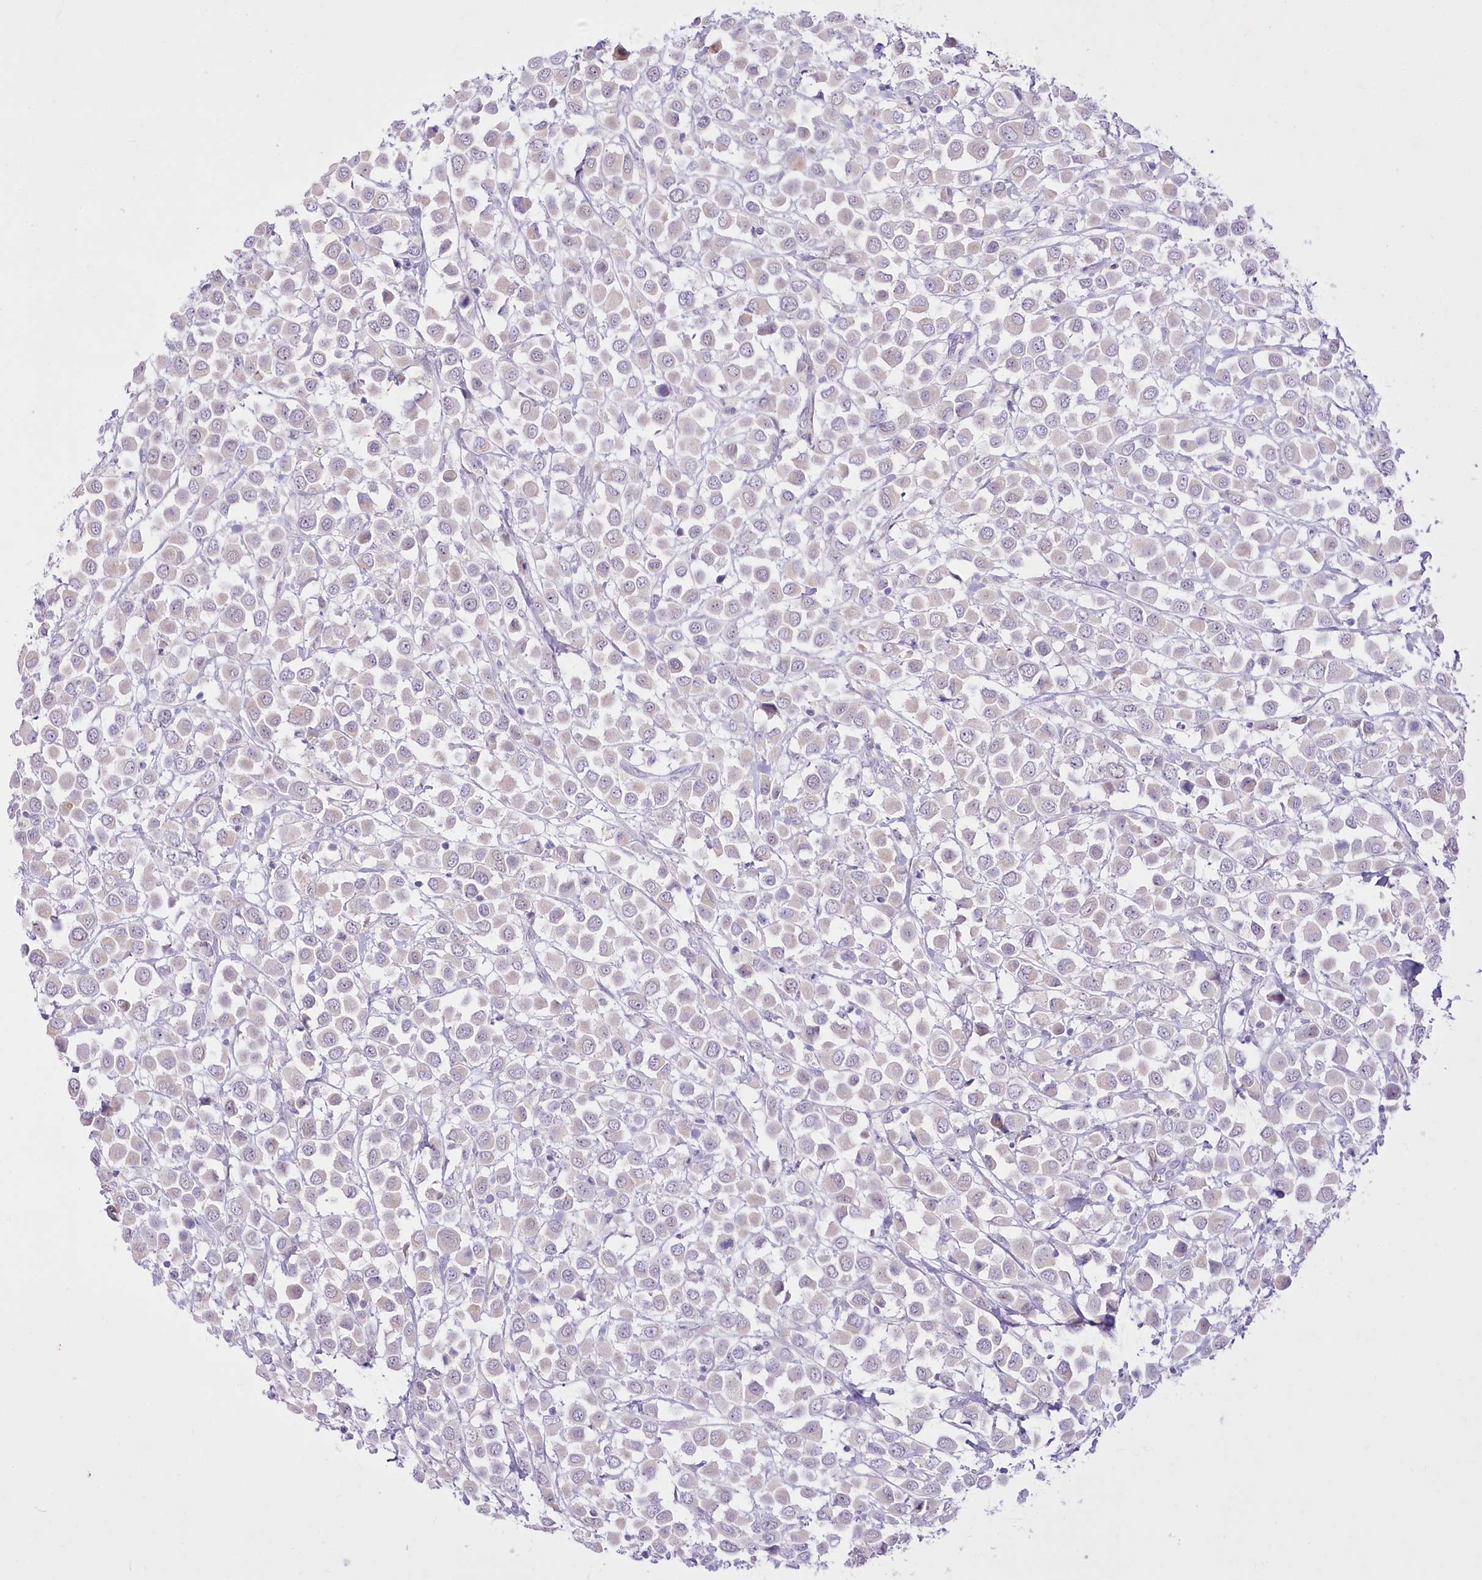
{"staining": {"intensity": "negative", "quantity": "none", "location": "none"}, "tissue": "breast cancer", "cell_type": "Tumor cells", "image_type": "cancer", "snomed": [{"axis": "morphology", "description": "Duct carcinoma"}, {"axis": "topography", "description": "Breast"}], "caption": "Infiltrating ductal carcinoma (breast) was stained to show a protein in brown. There is no significant staining in tumor cells.", "gene": "BEND7", "patient": {"sex": "female", "age": 61}}